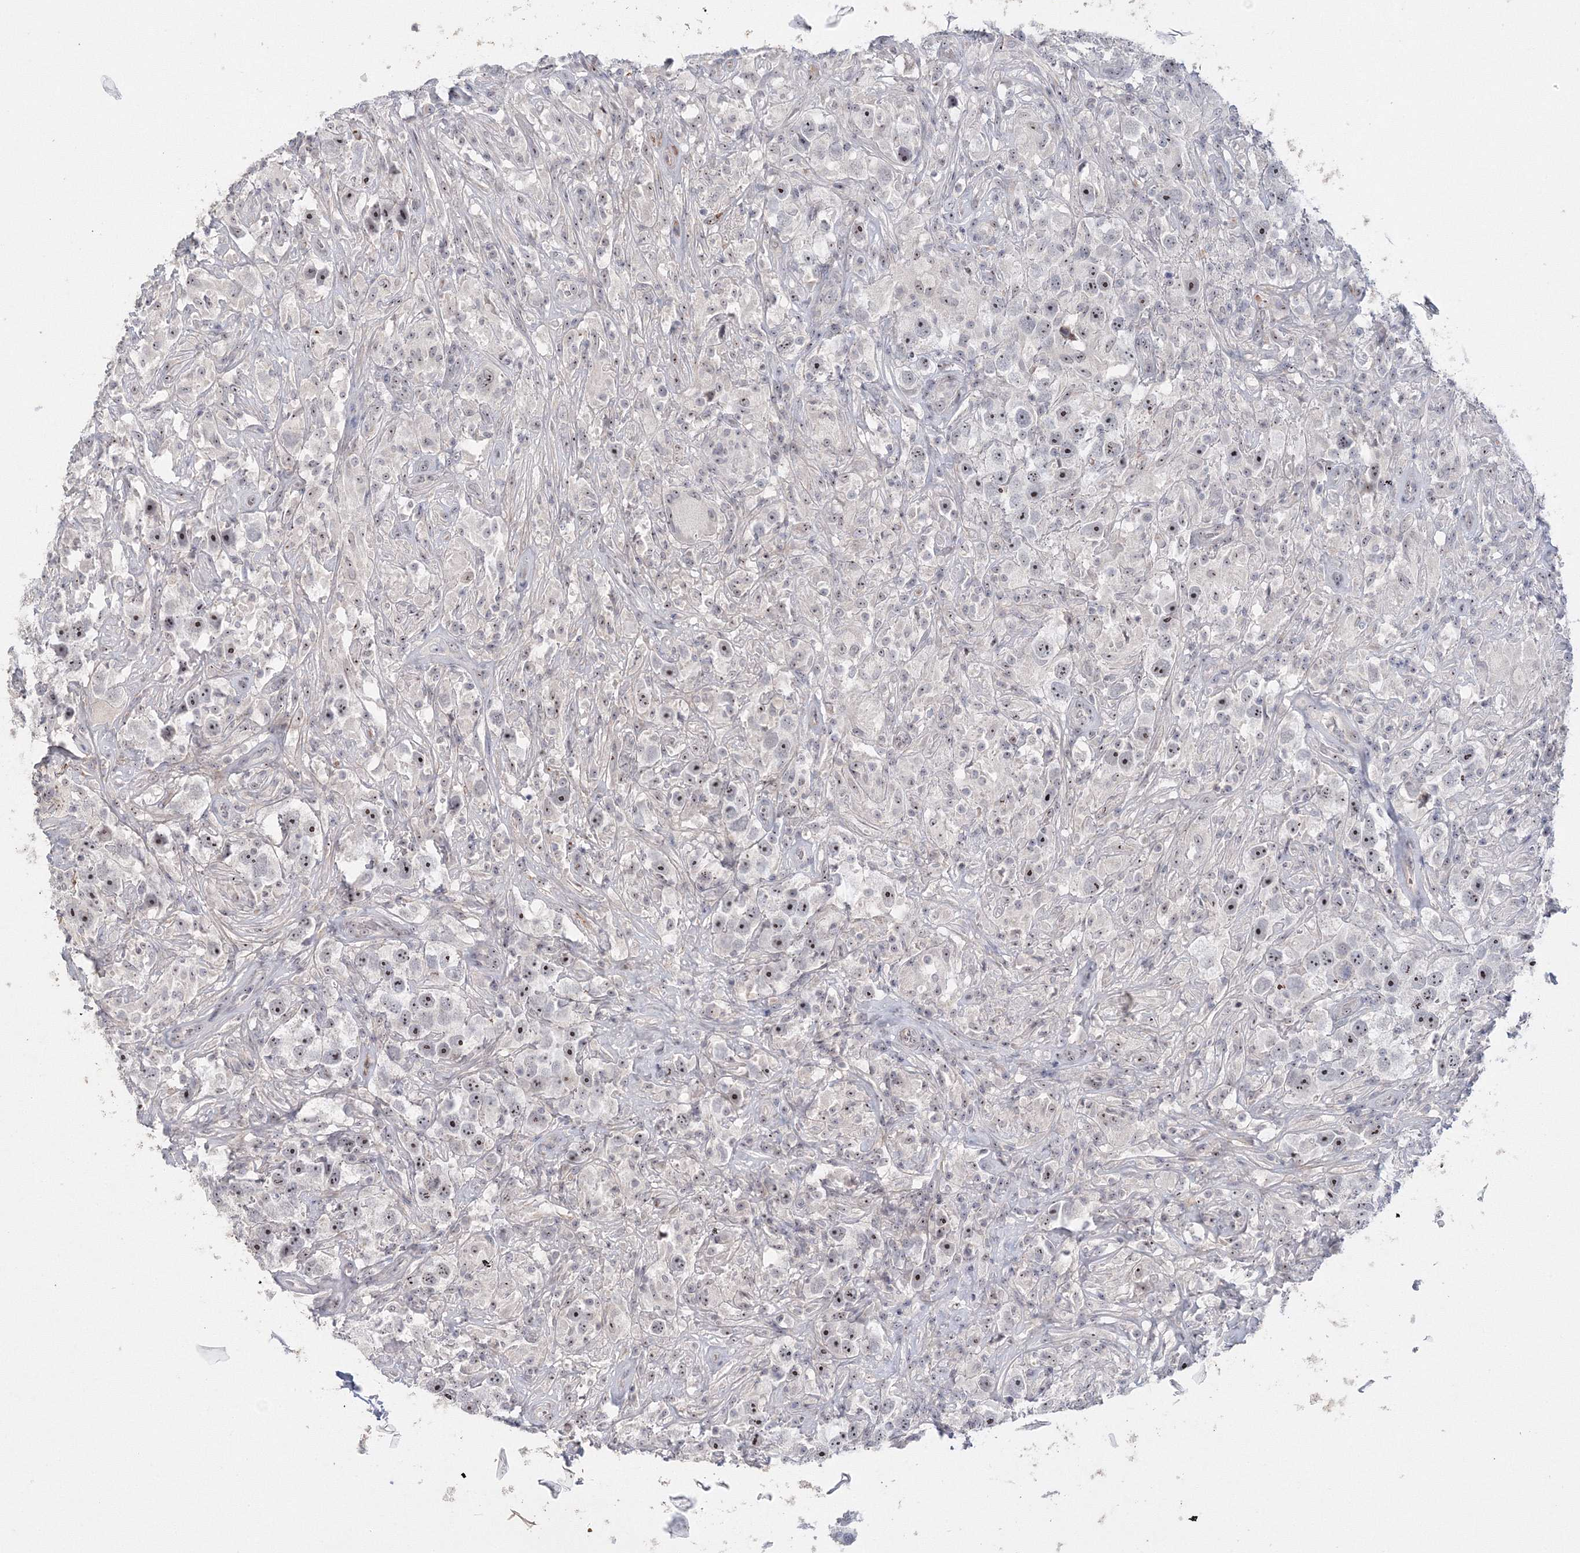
{"staining": {"intensity": "moderate", "quantity": ">75%", "location": "nuclear"}, "tissue": "testis cancer", "cell_type": "Tumor cells", "image_type": "cancer", "snomed": [{"axis": "morphology", "description": "Seminoma, NOS"}, {"axis": "topography", "description": "Testis"}], "caption": "Human testis cancer (seminoma) stained with a brown dye shows moderate nuclear positive expression in about >75% of tumor cells.", "gene": "SIRT7", "patient": {"sex": "male", "age": 49}}